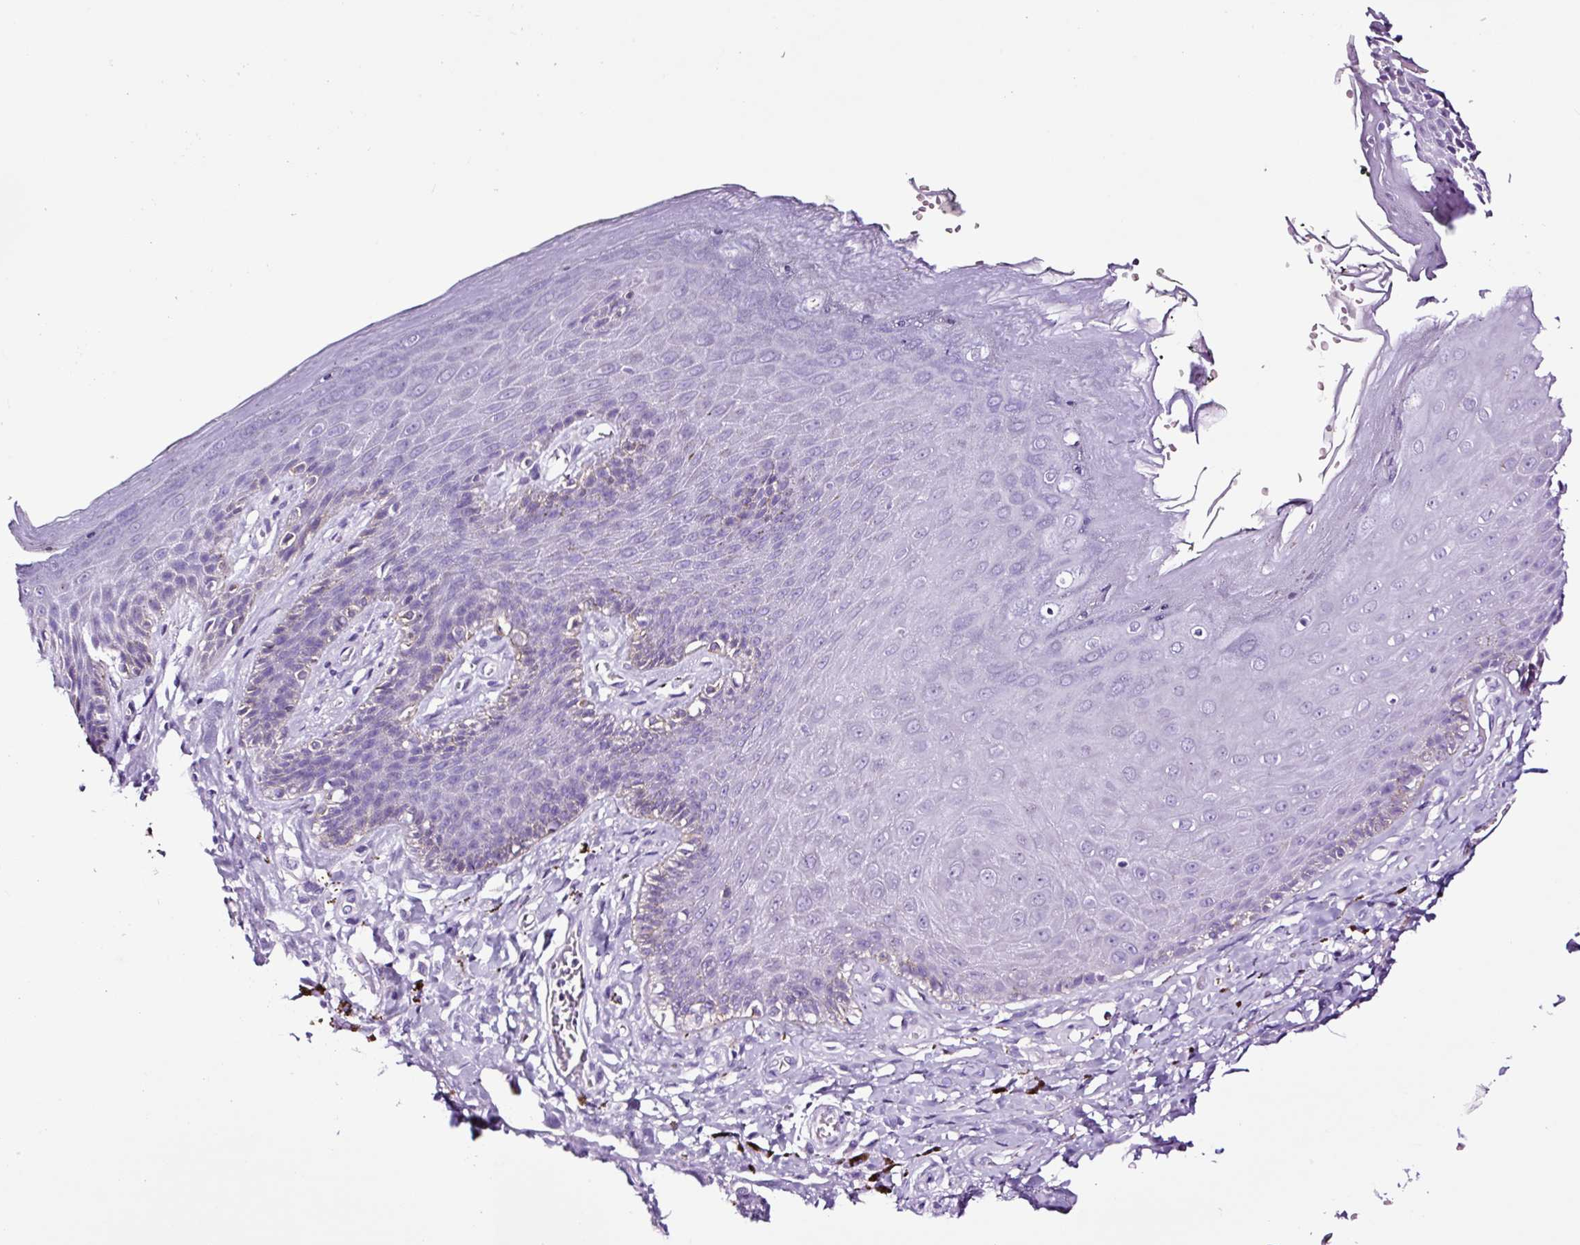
{"staining": {"intensity": "negative", "quantity": "none", "location": "none"}, "tissue": "skin", "cell_type": "Epidermal cells", "image_type": "normal", "snomed": [{"axis": "morphology", "description": "Normal tissue, NOS"}, {"axis": "topography", "description": "Anal"}, {"axis": "topography", "description": "Peripheral nerve tissue"}], "caption": "This micrograph is of normal skin stained with immunohistochemistry (IHC) to label a protein in brown with the nuclei are counter-stained blue. There is no expression in epidermal cells. The staining is performed using DAB (3,3'-diaminobenzidine) brown chromogen with nuclei counter-stained in using hematoxylin.", "gene": "FBXL7", "patient": {"sex": "male", "age": 53}}